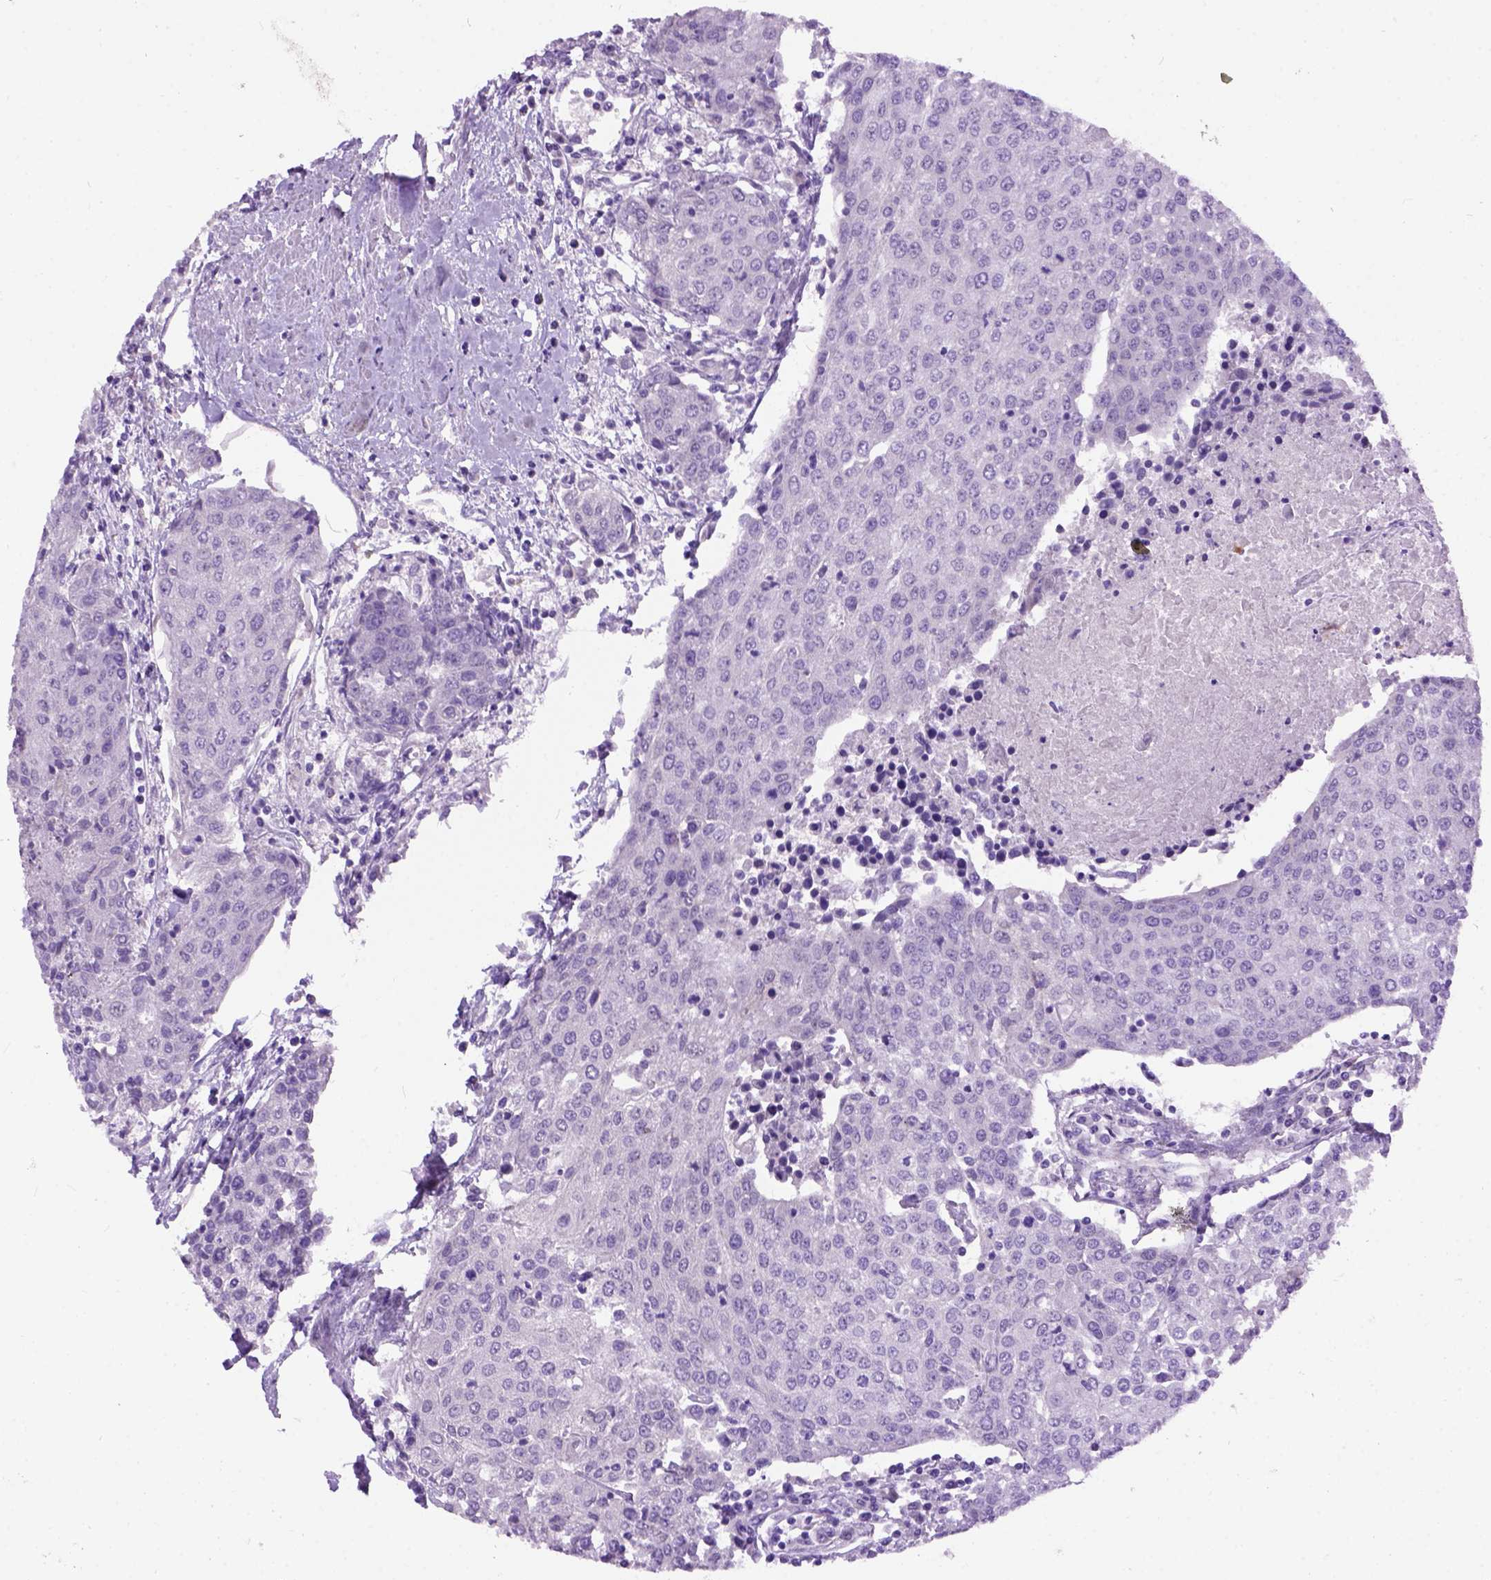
{"staining": {"intensity": "negative", "quantity": "none", "location": "none"}, "tissue": "urothelial cancer", "cell_type": "Tumor cells", "image_type": "cancer", "snomed": [{"axis": "morphology", "description": "Urothelial carcinoma, High grade"}, {"axis": "topography", "description": "Urinary bladder"}], "caption": "IHC photomicrograph of neoplastic tissue: human urothelial carcinoma (high-grade) stained with DAB displays no significant protein staining in tumor cells. (DAB IHC, high magnification).", "gene": "MAPT", "patient": {"sex": "female", "age": 85}}